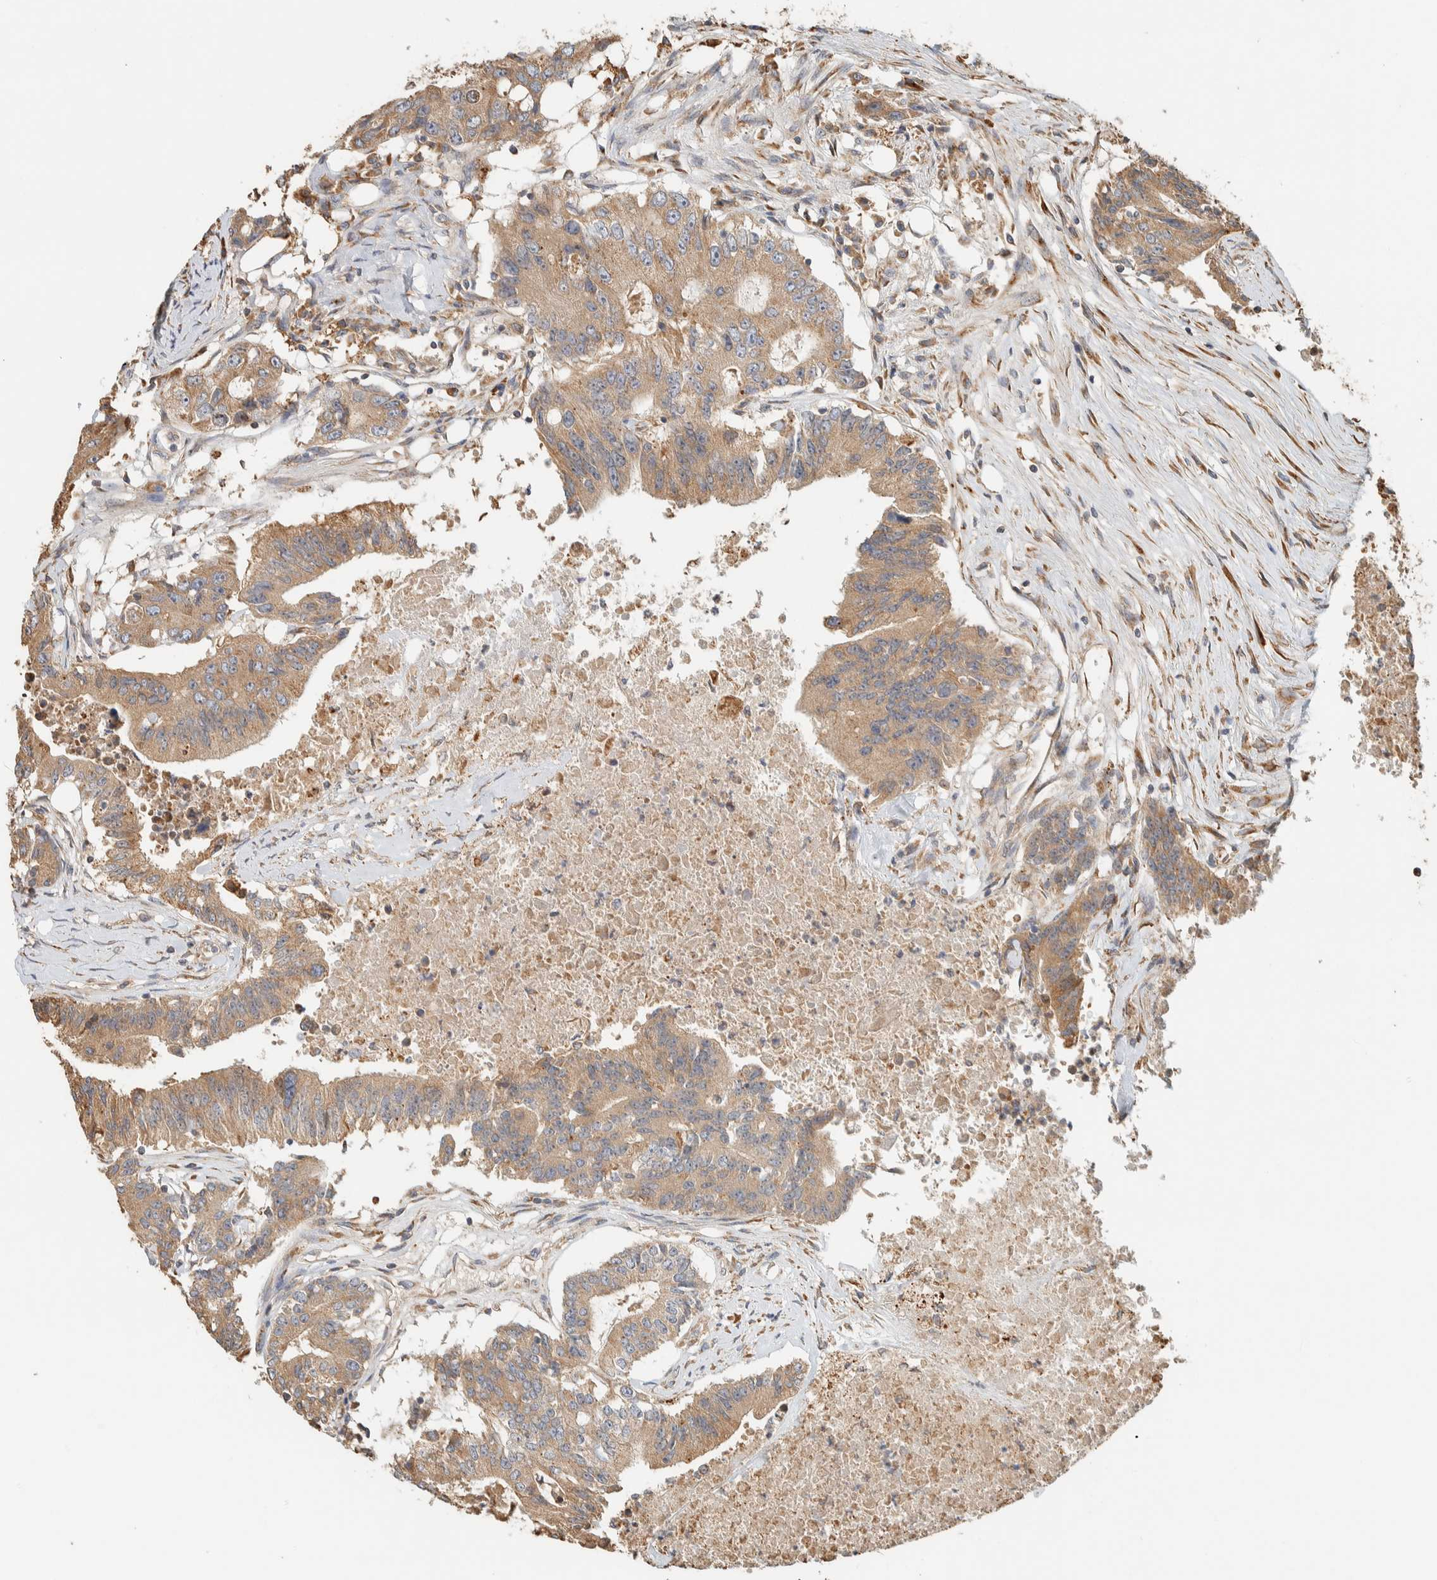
{"staining": {"intensity": "moderate", "quantity": ">75%", "location": "cytoplasmic/membranous"}, "tissue": "colorectal cancer", "cell_type": "Tumor cells", "image_type": "cancer", "snomed": [{"axis": "morphology", "description": "Adenocarcinoma, NOS"}, {"axis": "topography", "description": "Colon"}], "caption": "Colorectal cancer stained for a protein (brown) displays moderate cytoplasmic/membranous positive staining in about >75% of tumor cells.", "gene": "RAB11FIP1", "patient": {"sex": "female", "age": 77}}